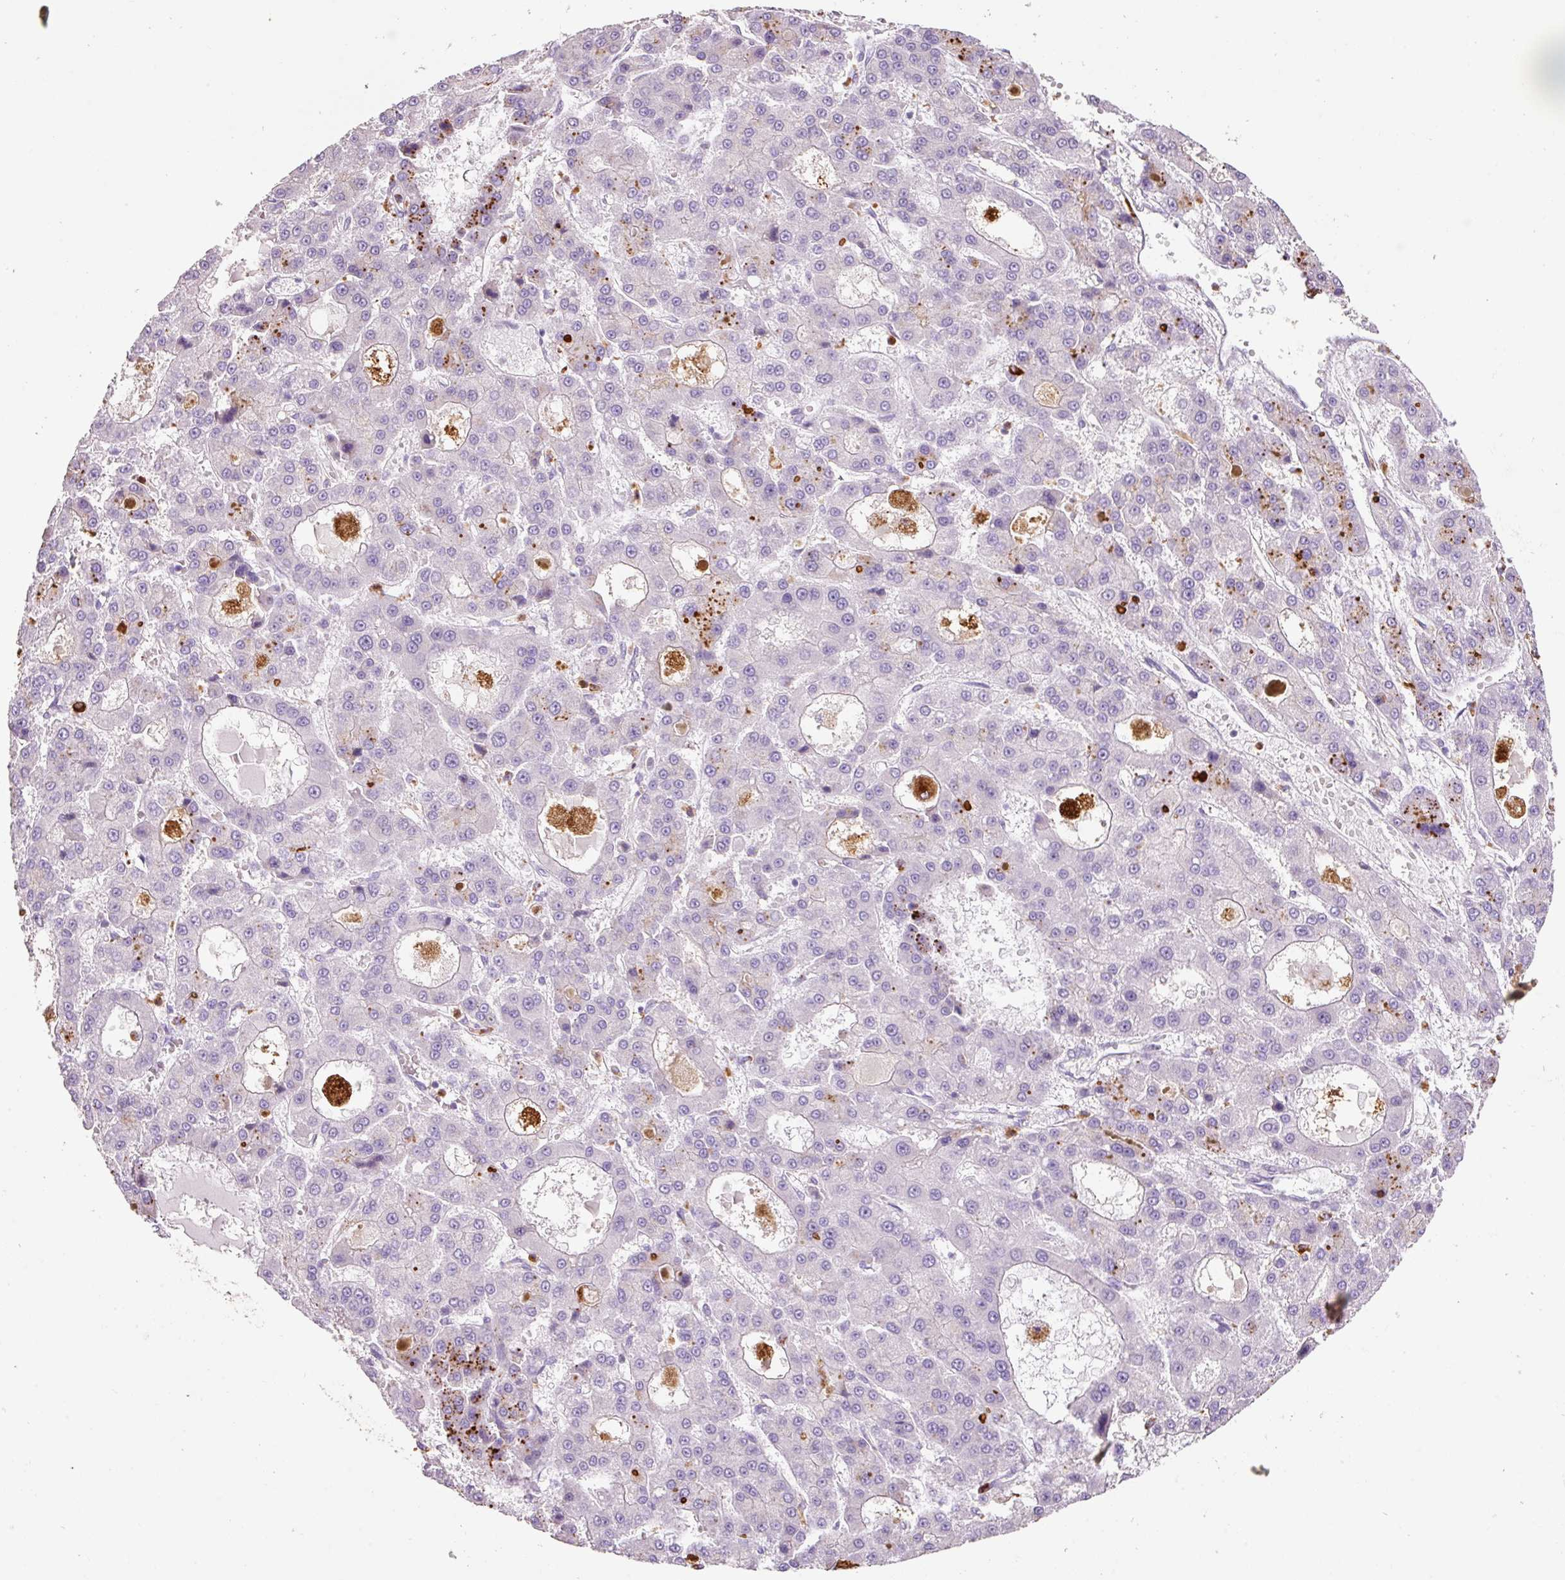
{"staining": {"intensity": "strong", "quantity": "<25%", "location": "cytoplasmic/membranous"}, "tissue": "liver cancer", "cell_type": "Tumor cells", "image_type": "cancer", "snomed": [{"axis": "morphology", "description": "Carcinoma, Hepatocellular, NOS"}, {"axis": "topography", "description": "Liver"}], "caption": "Protein expression by immunohistochemistry (IHC) reveals strong cytoplasmic/membranous expression in approximately <25% of tumor cells in liver hepatocellular carcinoma. The staining was performed using DAB (3,3'-diaminobenzidine) to visualize the protein expression in brown, while the nuclei were stained in blue with hematoxylin (Magnification: 20x).", "gene": "TMC8", "patient": {"sex": "male", "age": 70}}